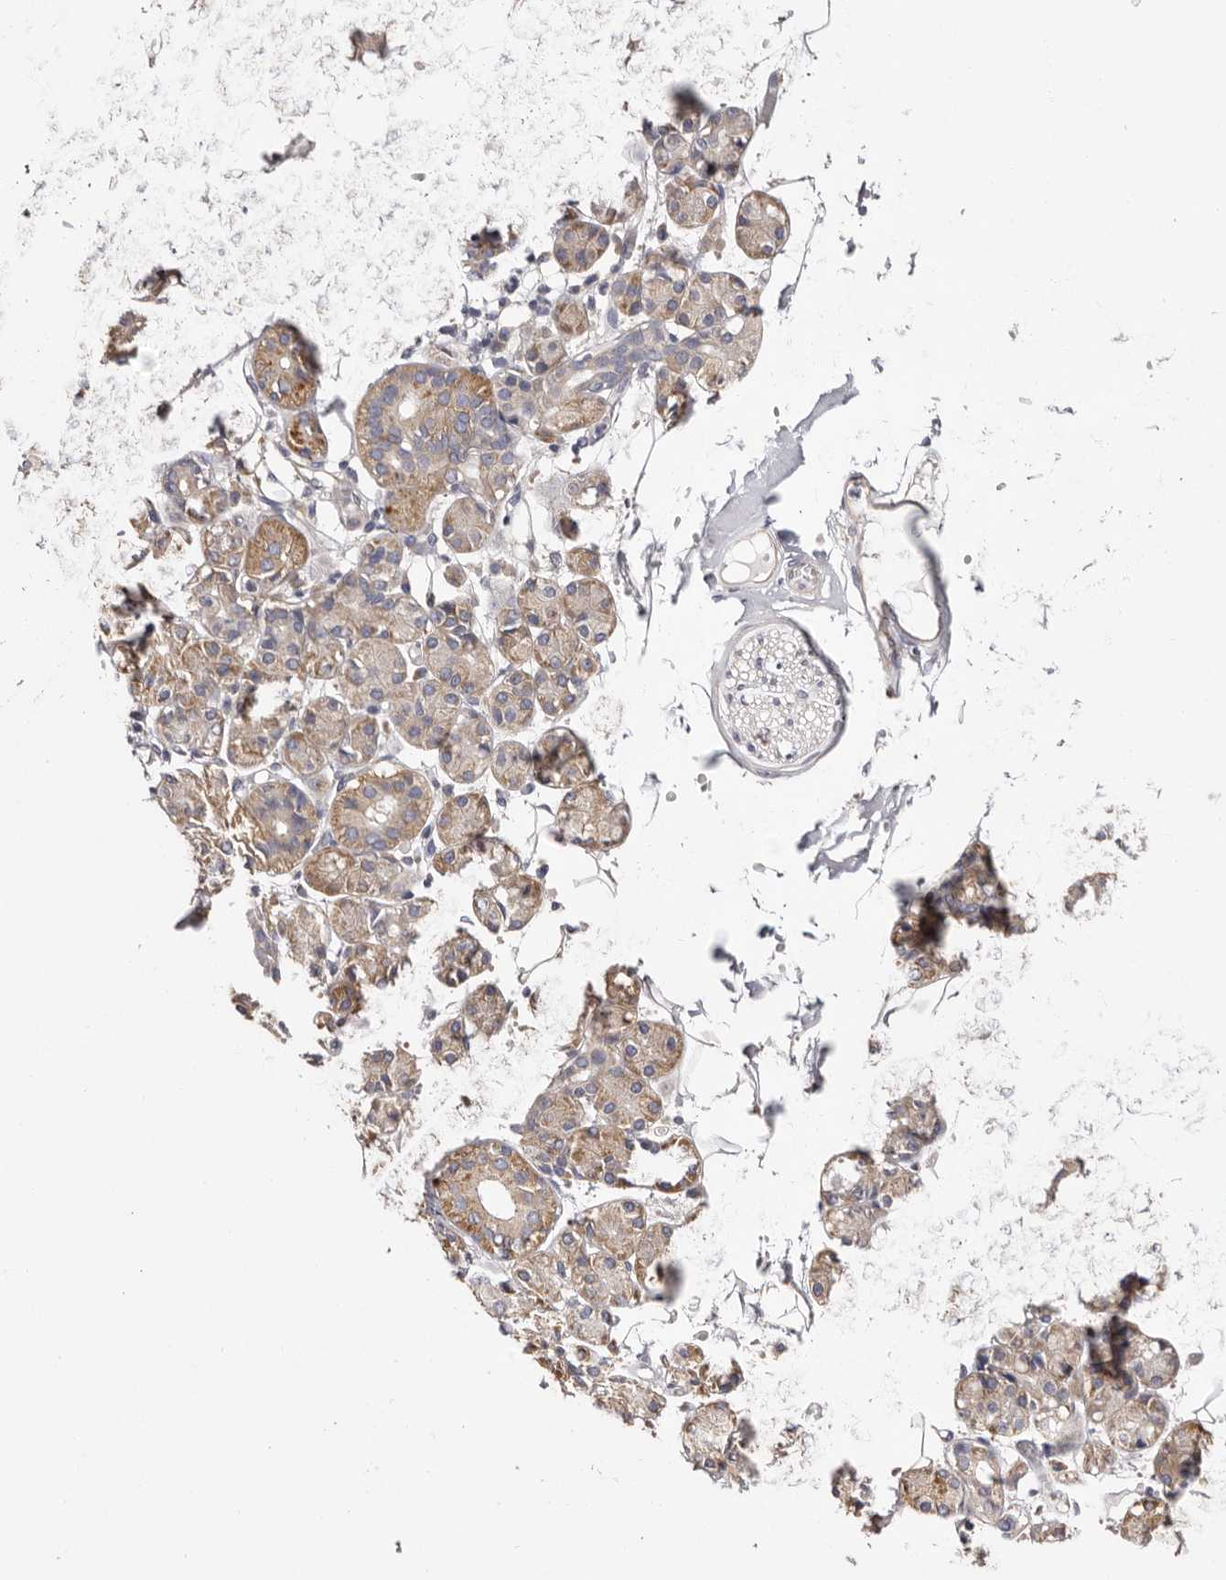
{"staining": {"intensity": "moderate", "quantity": "25%-75%", "location": "cytoplasmic/membranous"}, "tissue": "salivary gland", "cell_type": "Glandular cells", "image_type": "normal", "snomed": [{"axis": "morphology", "description": "Normal tissue, NOS"}, {"axis": "topography", "description": "Salivary gland"}], "caption": "Protein expression analysis of benign human salivary gland reveals moderate cytoplasmic/membranous expression in about 25%-75% of glandular cells. (DAB IHC, brown staining for protein, blue staining for nuclei).", "gene": "FAM167B", "patient": {"sex": "male", "age": 63}}